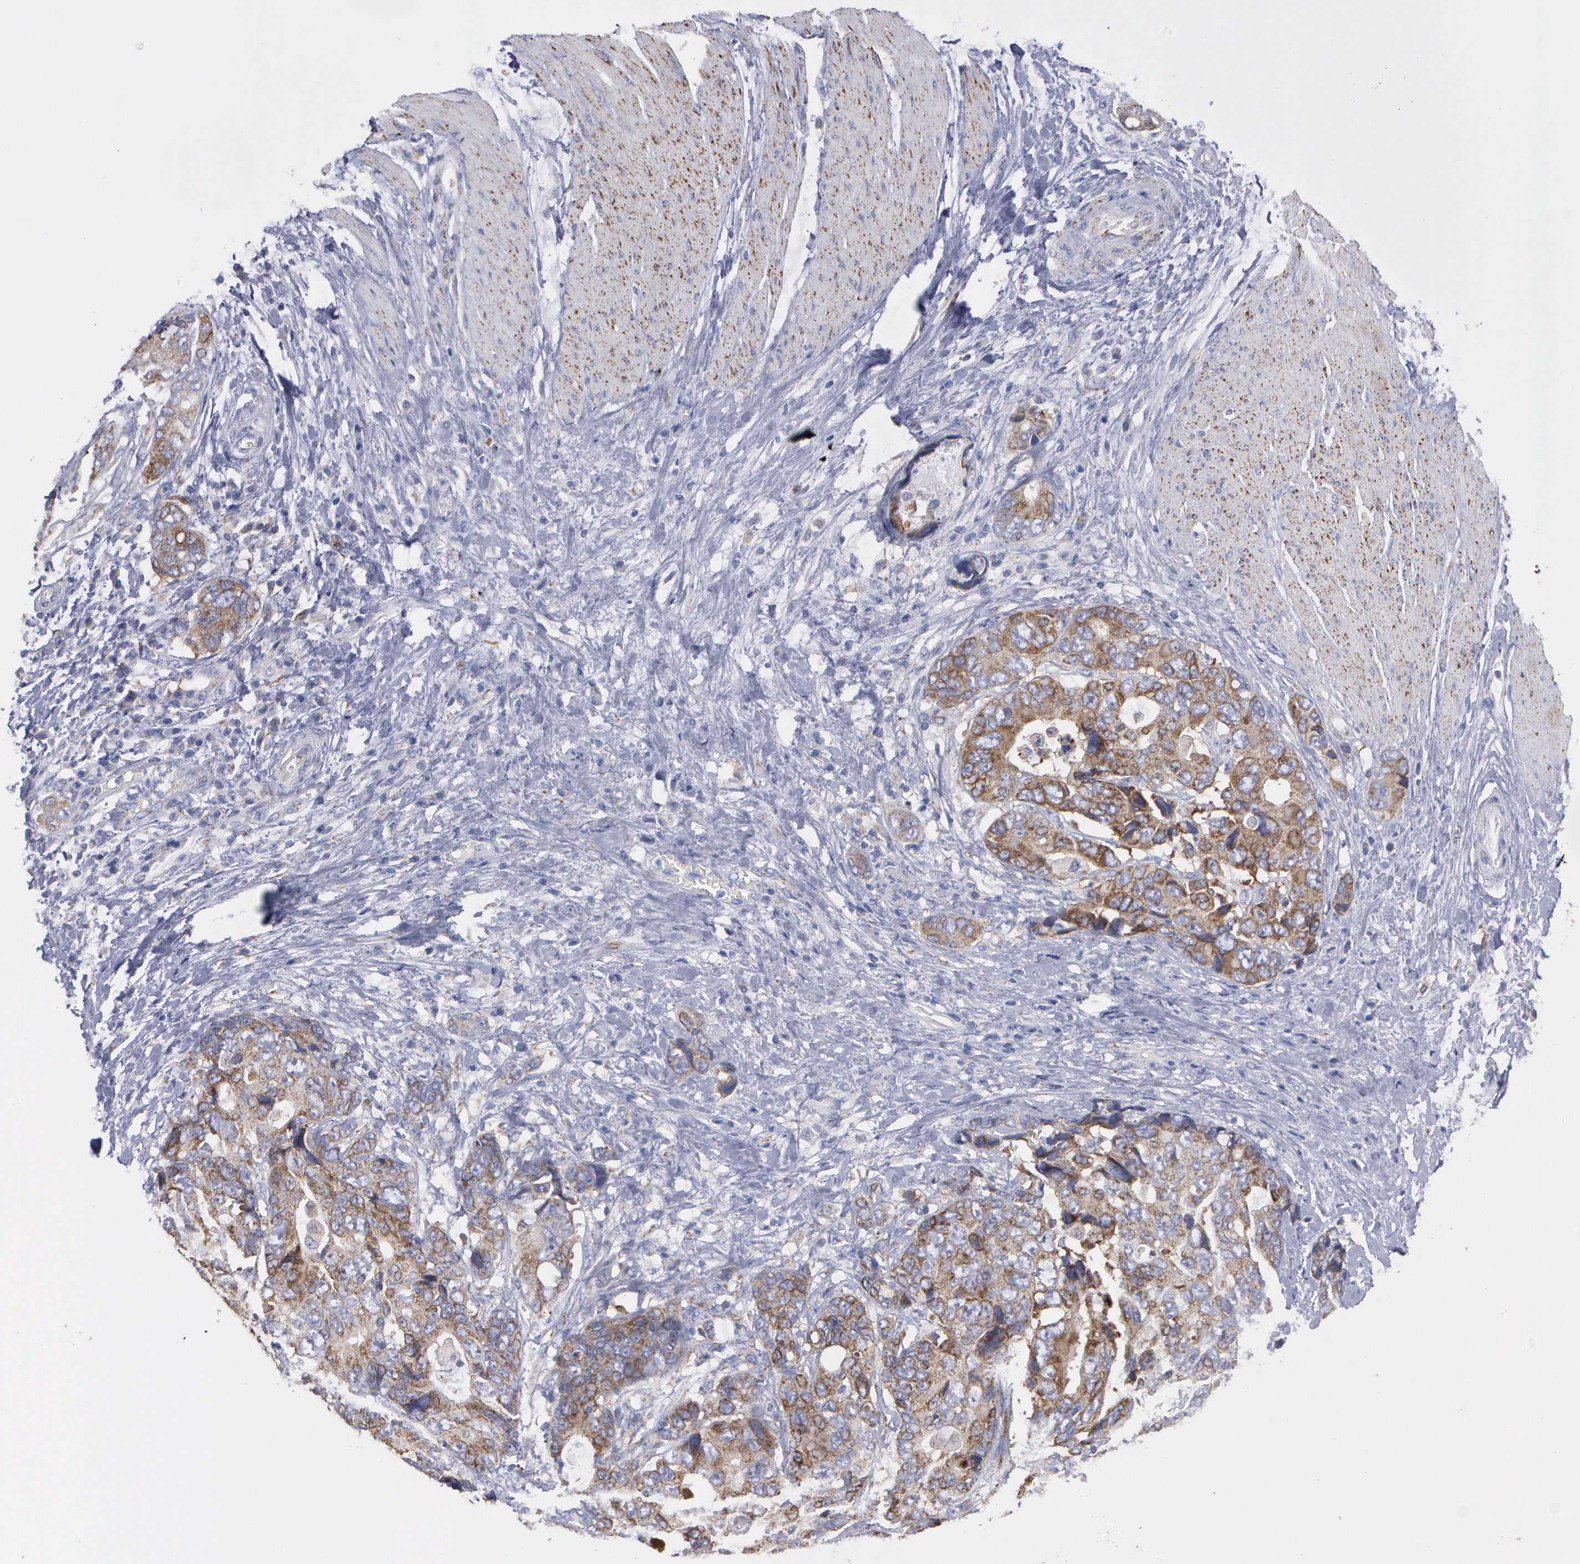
{"staining": {"intensity": "moderate", "quantity": ">75%", "location": "cytoplasmic/membranous"}, "tissue": "colorectal cancer", "cell_type": "Tumor cells", "image_type": "cancer", "snomed": [{"axis": "morphology", "description": "Adenocarcinoma, NOS"}, {"axis": "topography", "description": "Rectum"}], "caption": "Colorectal adenocarcinoma stained with IHC reveals moderate cytoplasmic/membranous positivity in about >75% of tumor cells.", "gene": "APOOL", "patient": {"sex": "female", "age": 67}}